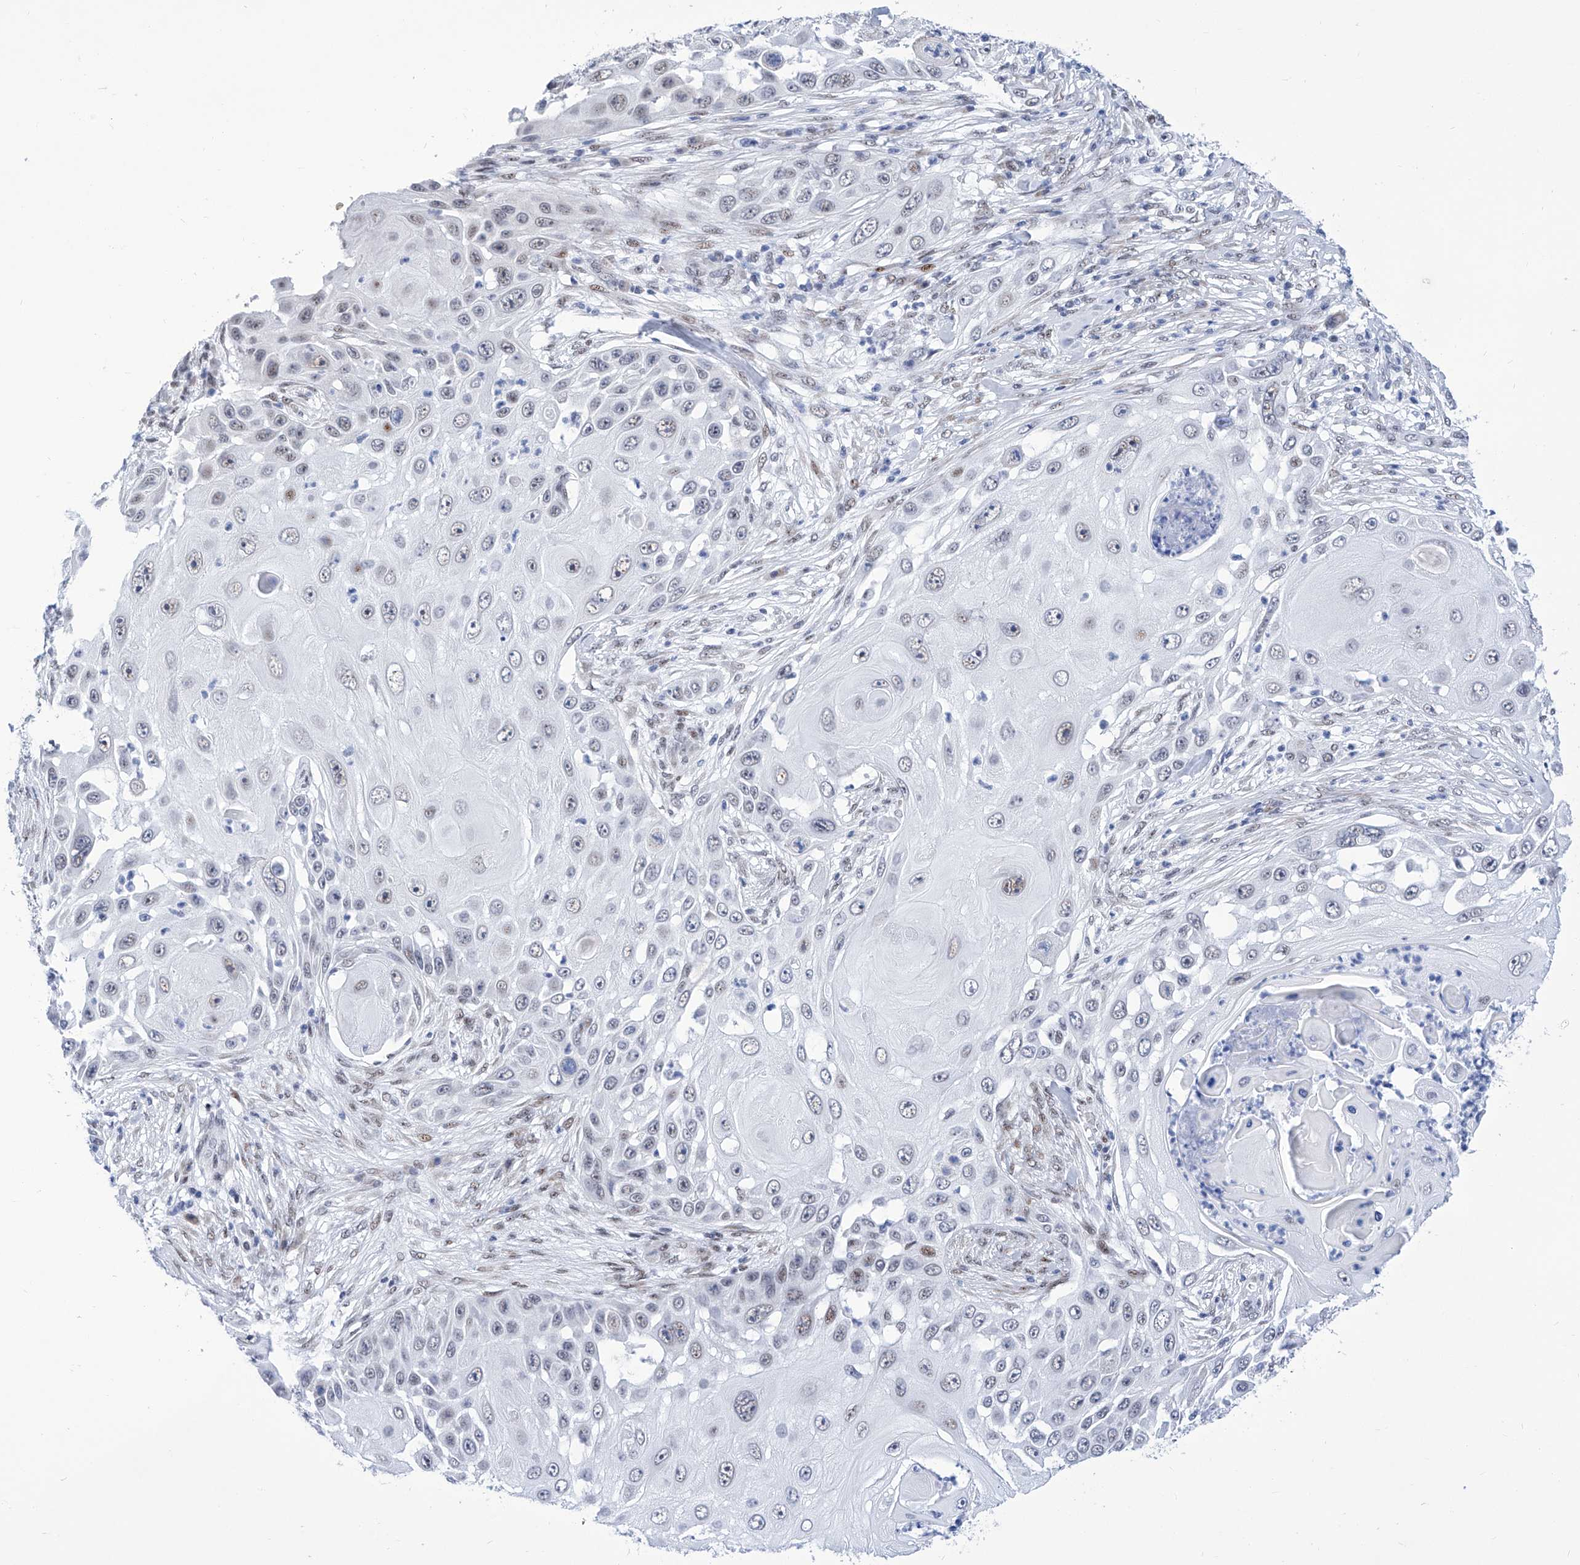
{"staining": {"intensity": "weak", "quantity": "<25%", "location": "nuclear"}, "tissue": "skin cancer", "cell_type": "Tumor cells", "image_type": "cancer", "snomed": [{"axis": "morphology", "description": "Squamous cell carcinoma, NOS"}, {"axis": "topography", "description": "Skin"}], "caption": "The photomicrograph displays no significant positivity in tumor cells of squamous cell carcinoma (skin).", "gene": "SART1", "patient": {"sex": "female", "age": 44}}